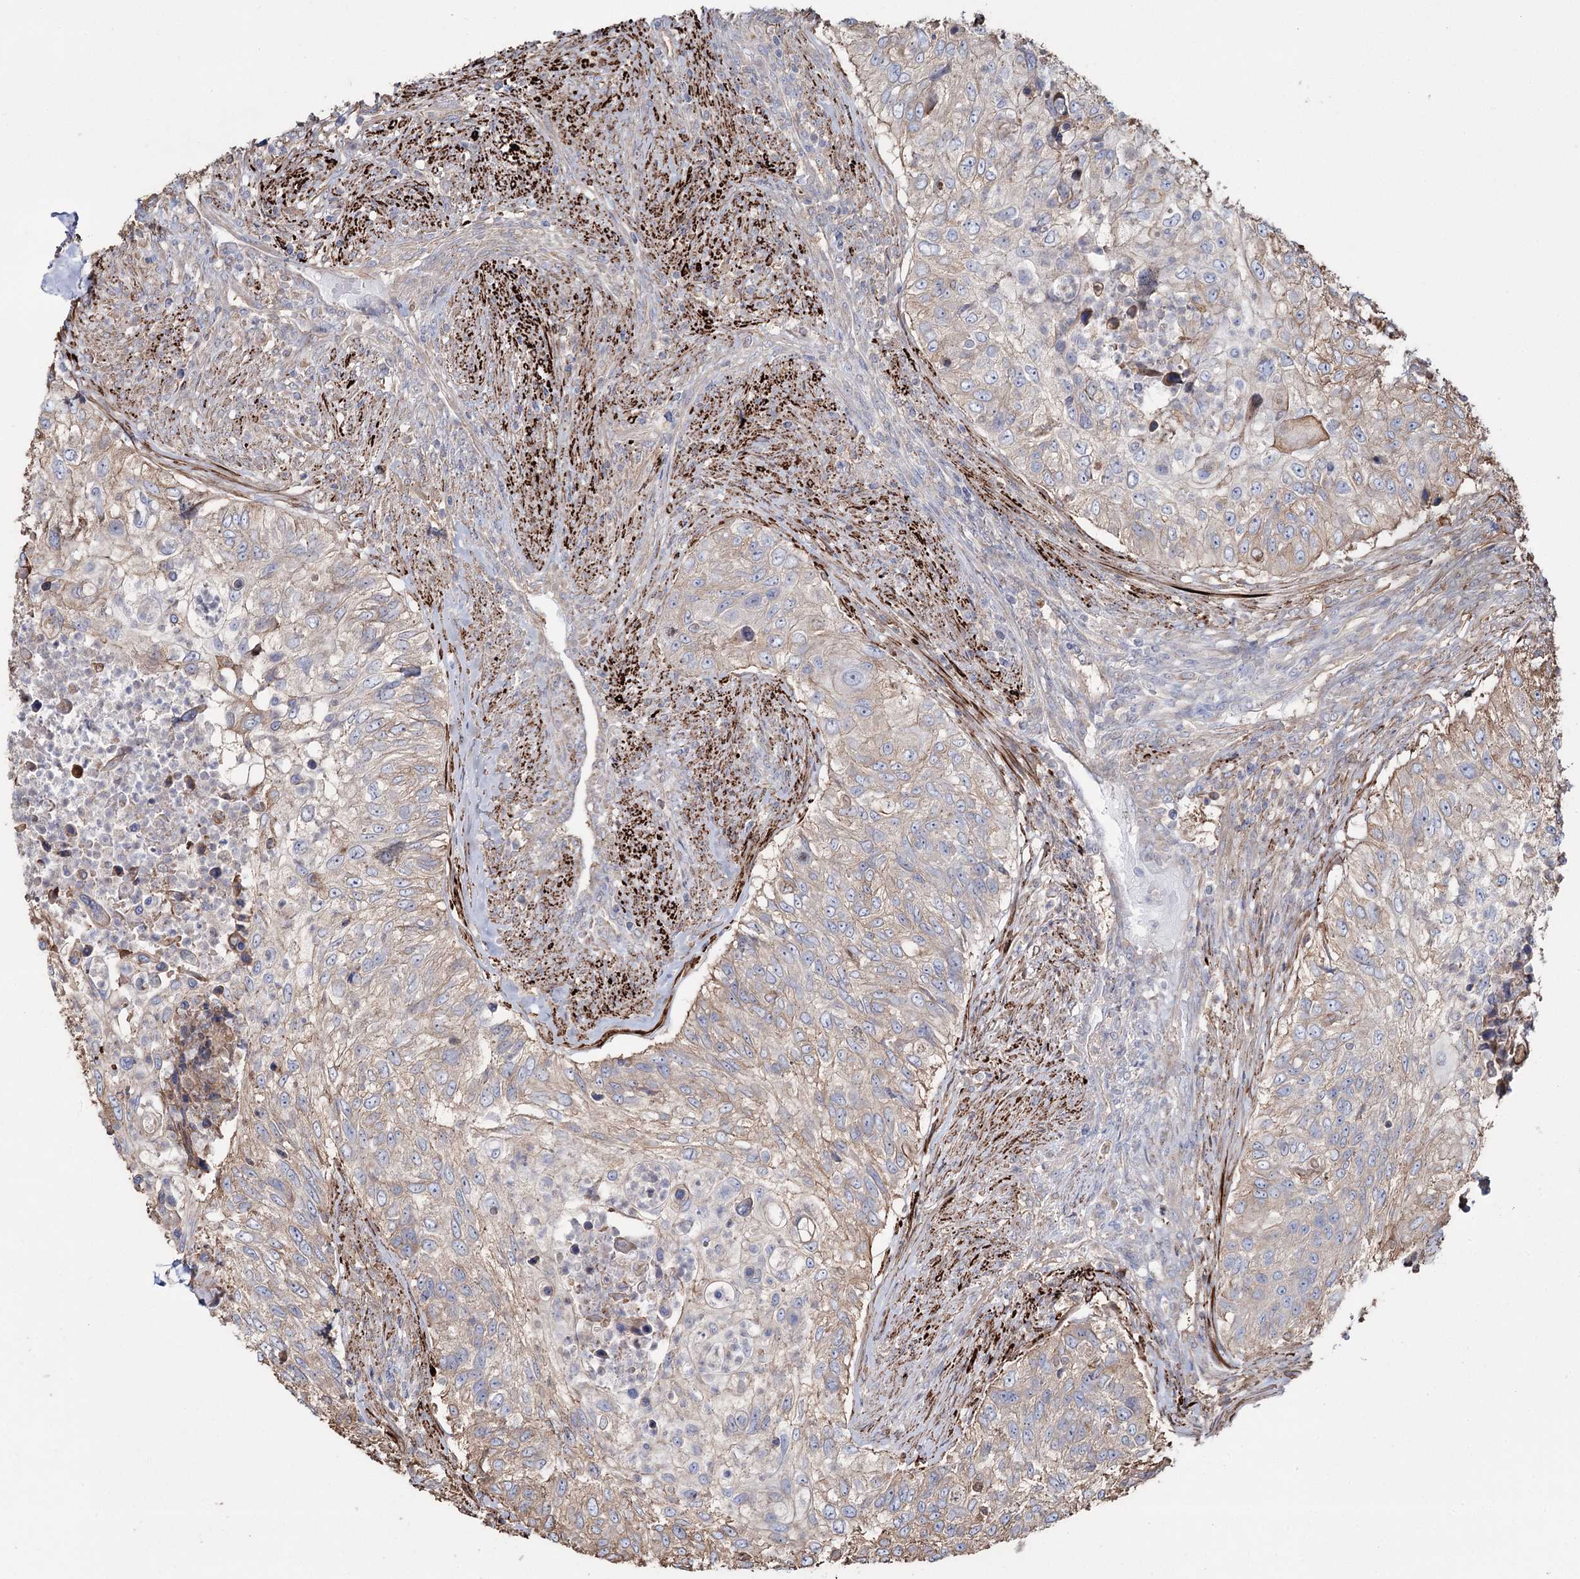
{"staining": {"intensity": "weak", "quantity": ">75%", "location": "cytoplasmic/membranous"}, "tissue": "urothelial cancer", "cell_type": "Tumor cells", "image_type": "cancer", "snomed": [{"axis": "morphology", "description": "Urothelial carcinoma, High grade"}, {"axis": "topography", "description": "Urinary bladder"}], "caption": "Protein expression analysis of urothelial cancer shows weak cytoplasmic/membranous staining in approximately >75% of tumor cells.", "gene": "SUMF1", "patient": {"sex": "female", "age": 60}}